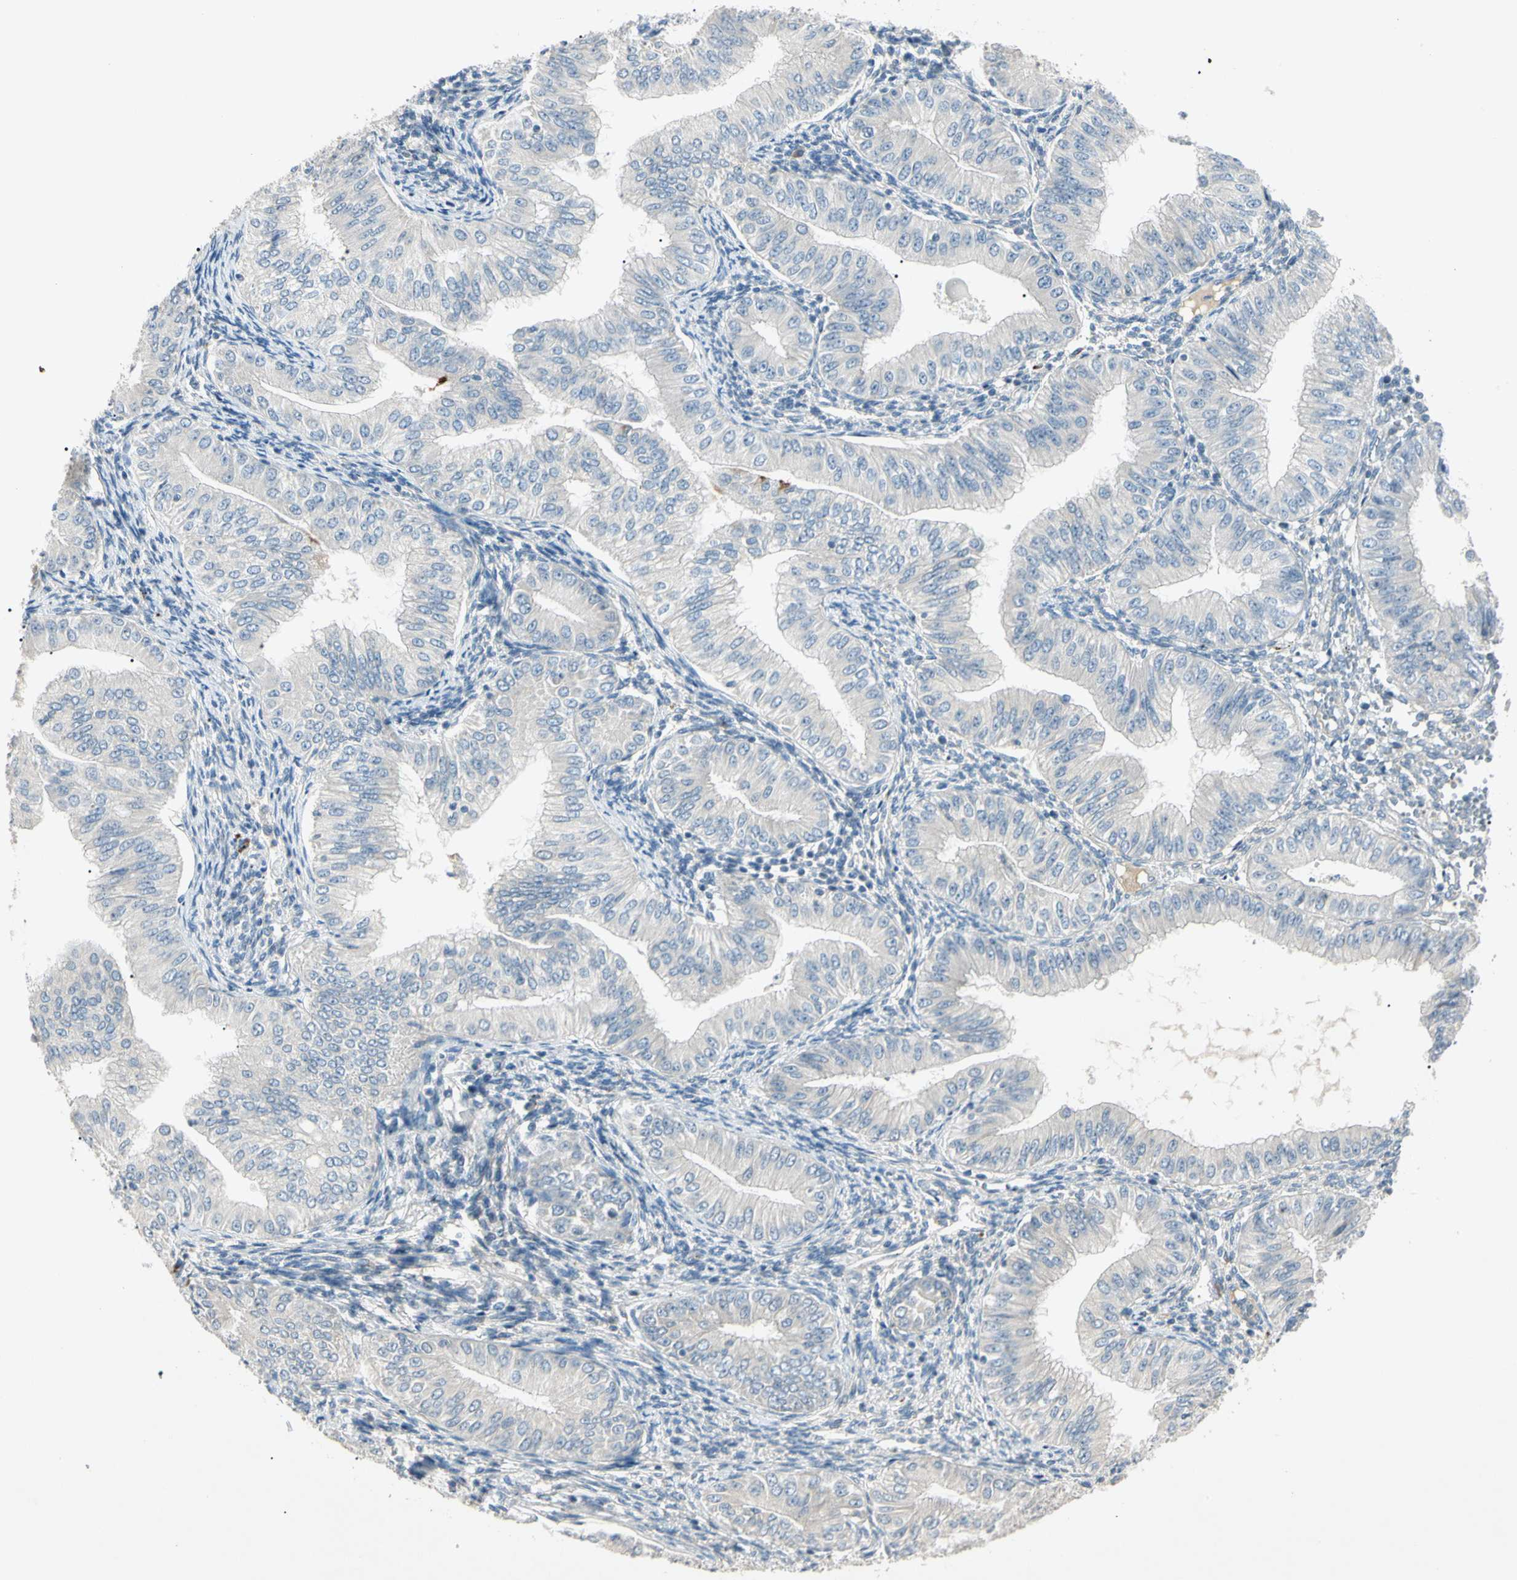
{"staining": {"intensity": "negative", "quantity": "none", "location": "none"}, "tissue": "endometrial cancer", "cell_type": "Tumor cells", "image_type": "cancer", "snomed": [{"axis": "morphology", "description": "Normal tissue, NOS"}, {"axis": "morphology", "description": "Adenocarcinoma, NOS"}, {"axis": "topography", "description": "Endometrium"}], "caption": "There is no significant expression in tumor cells of endometrial adenocarcinoma. (Brightfield microscopy of DAB (3,3'-diaminobenzidine) immunohistochemistry (IHC) at high magnification).", "gene": "PRSS21", "patient": {"sex": "female", "age": 53}}